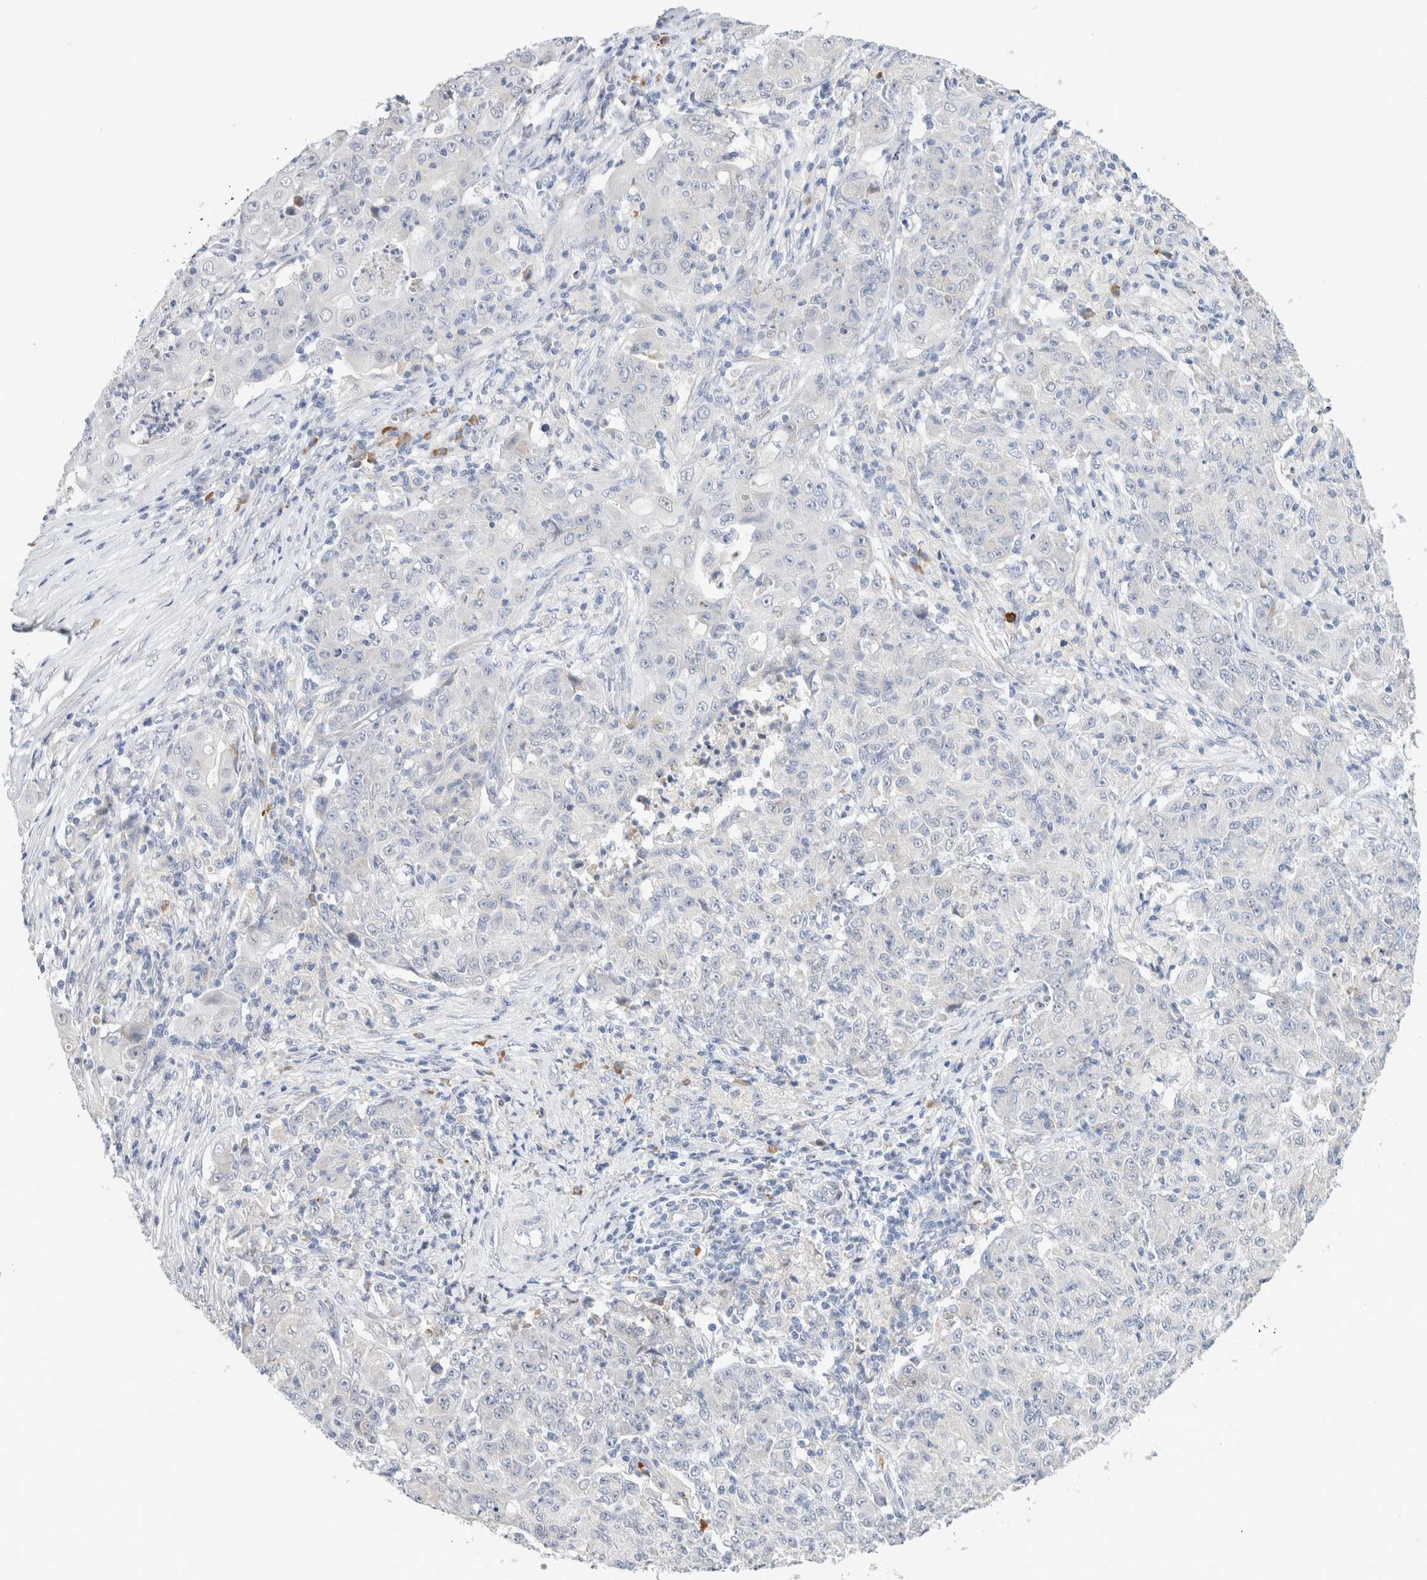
{"staining": {"intensity": "negative", "quantity": "none", "location": "none"}, "tissue": "ovarian cancer", "cell_type": "Tumor cells", "image_type": "cancer", "snomed": [{"axis": "morphology", "description": "Carcinoma, endometroid"}, {"axis": "topography", "description": "Ovary"}], "caption": "Ovarian cancer (endometroid carcinoma) was stained to show a protein in brown. There is no significant positivity in tumor cells.", "gene": "GADD45G", "patient": {"sex": "female", "age": 42}}